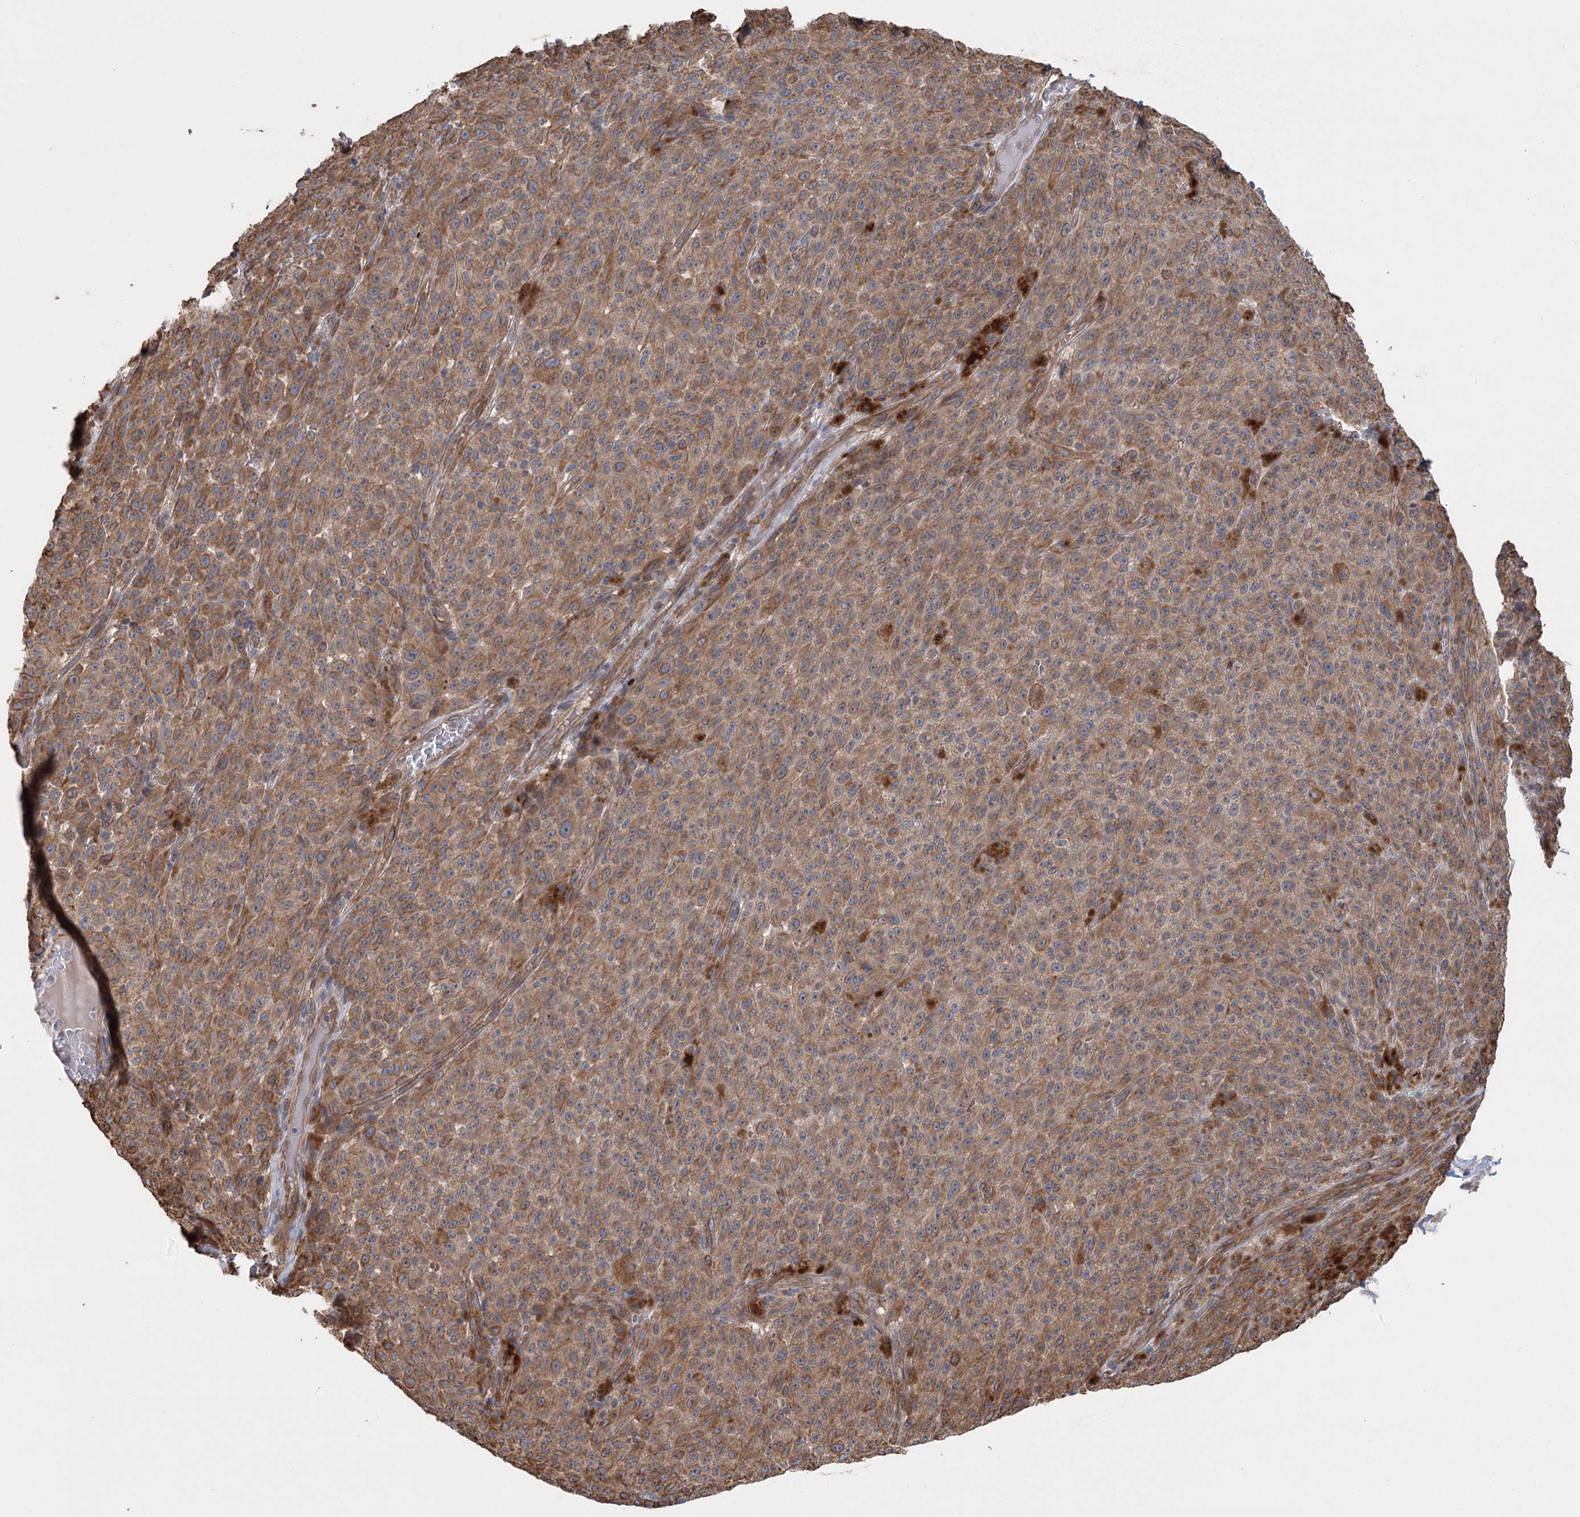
{"staining": {"intensity": "weak", "quantity": ">75%", "location": "cytoplasmic/membranous"}, "tissue": "melanoma", "cell_type": "Tumor cells", "image_type": "cancer", "snomed": [{"axis": "morphology", "description": "Malignant melanoma, NOS"}, {"axis": "topography", "description": "Skin"}], "caption": "Immunohistochemistry (IHC) histopathology image of neoplastic tissue: human melanoma stained using immunohistochemistry displays low levels of weak protein expression localized specifically in the cytoplasmic/membranous of tumor cells, appearing as a cytoplasmic/membranous brown color.", "gene": "RWDD4", "patient": {"sex": "female", "age": 82}}